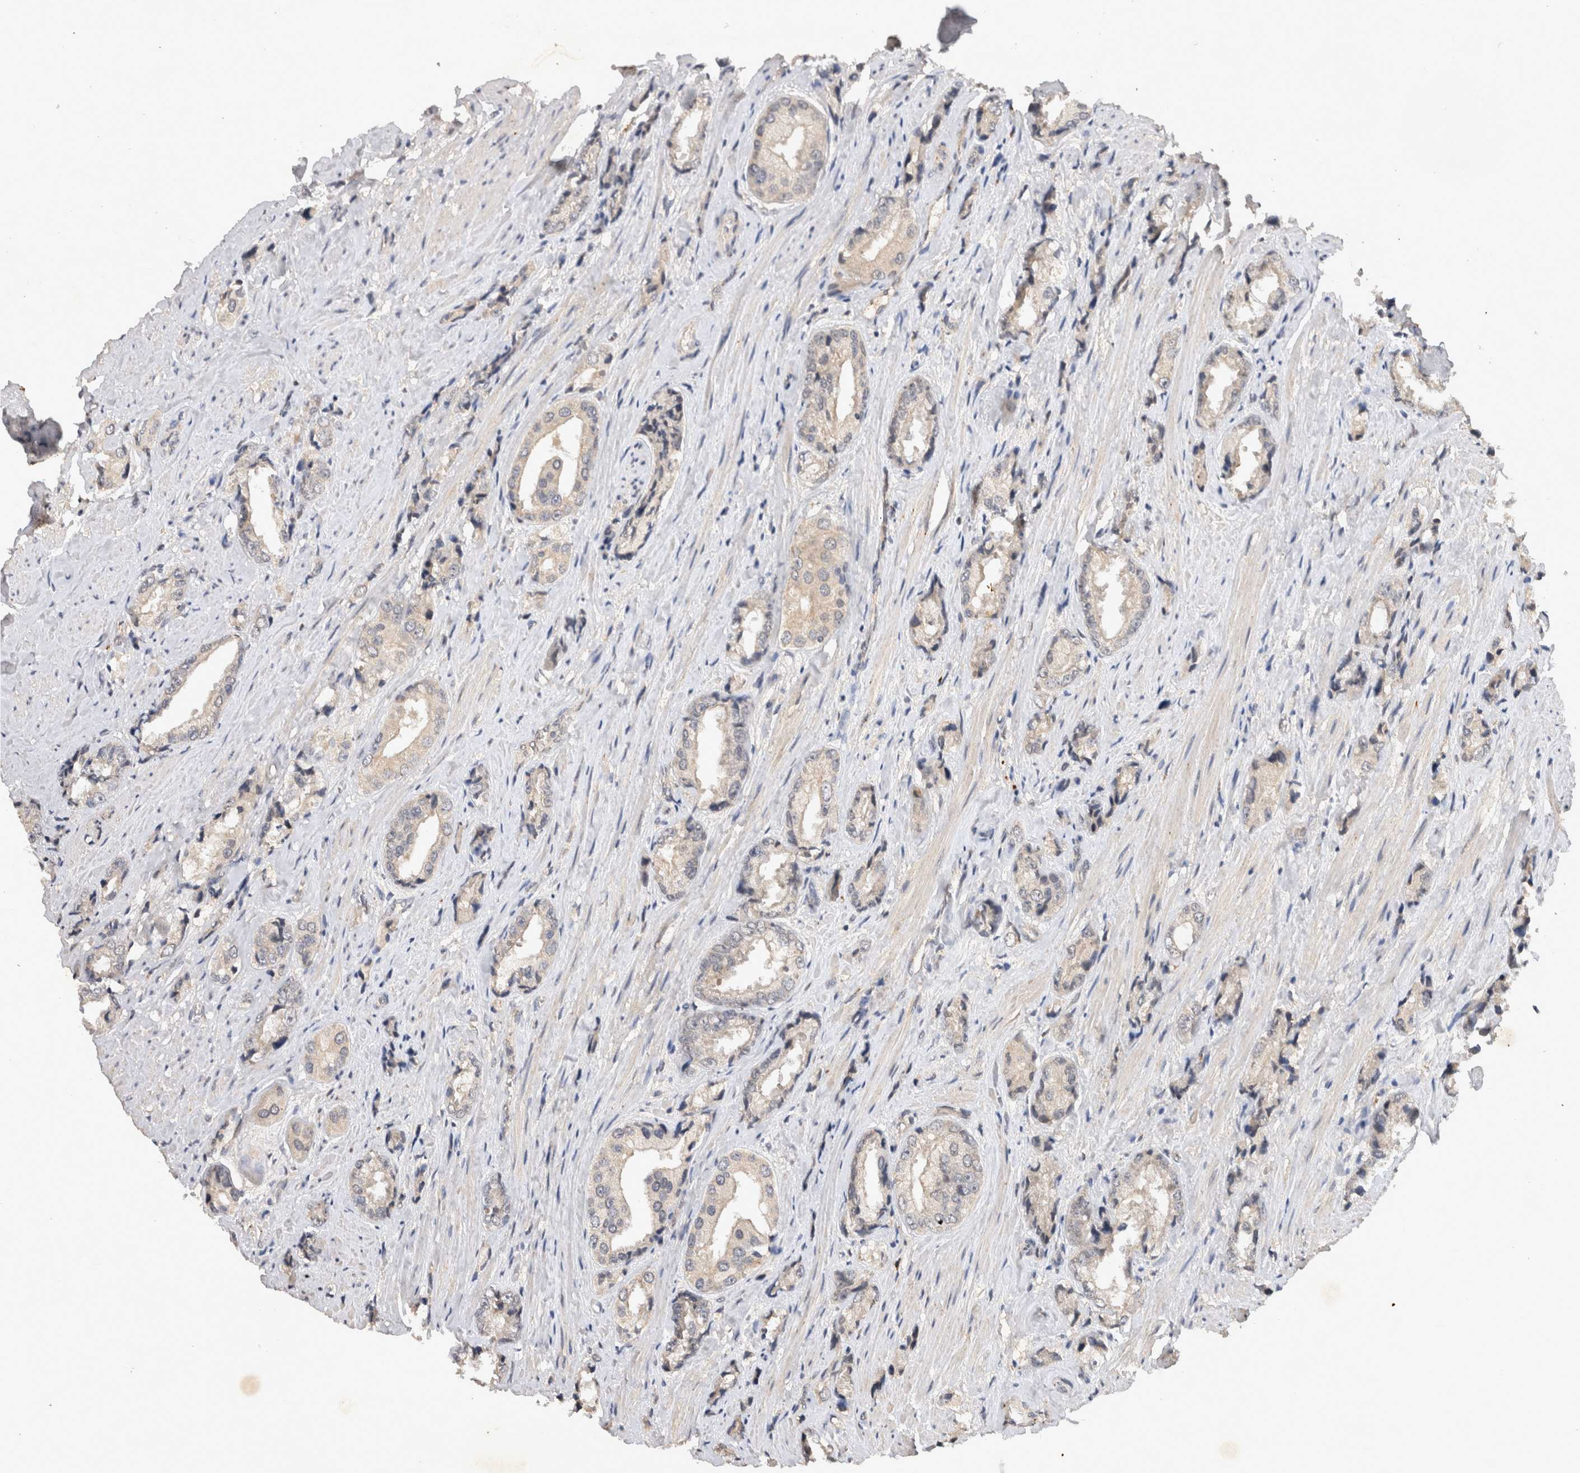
{"staining": {"intensity": "weak", "quantity": "<25%", "location": "cytoplasmic/membranous"}, "tissue": "prostate cancer", "cell_type": "Tumor cells", "image_type": "cancer", "snomed": [{"axis": "morphology", "description": "Adenocarcinoma, High grade"}, {"axis": "topography", "description": "Prostate"}], "caption": "Immunohistochemical staining of adenocarcinoma (high-grade) (prostate) displays no significant positivity in tumor cells.", "gene": "RASSF3", "patient": {"sex": "male", "age": 61}}